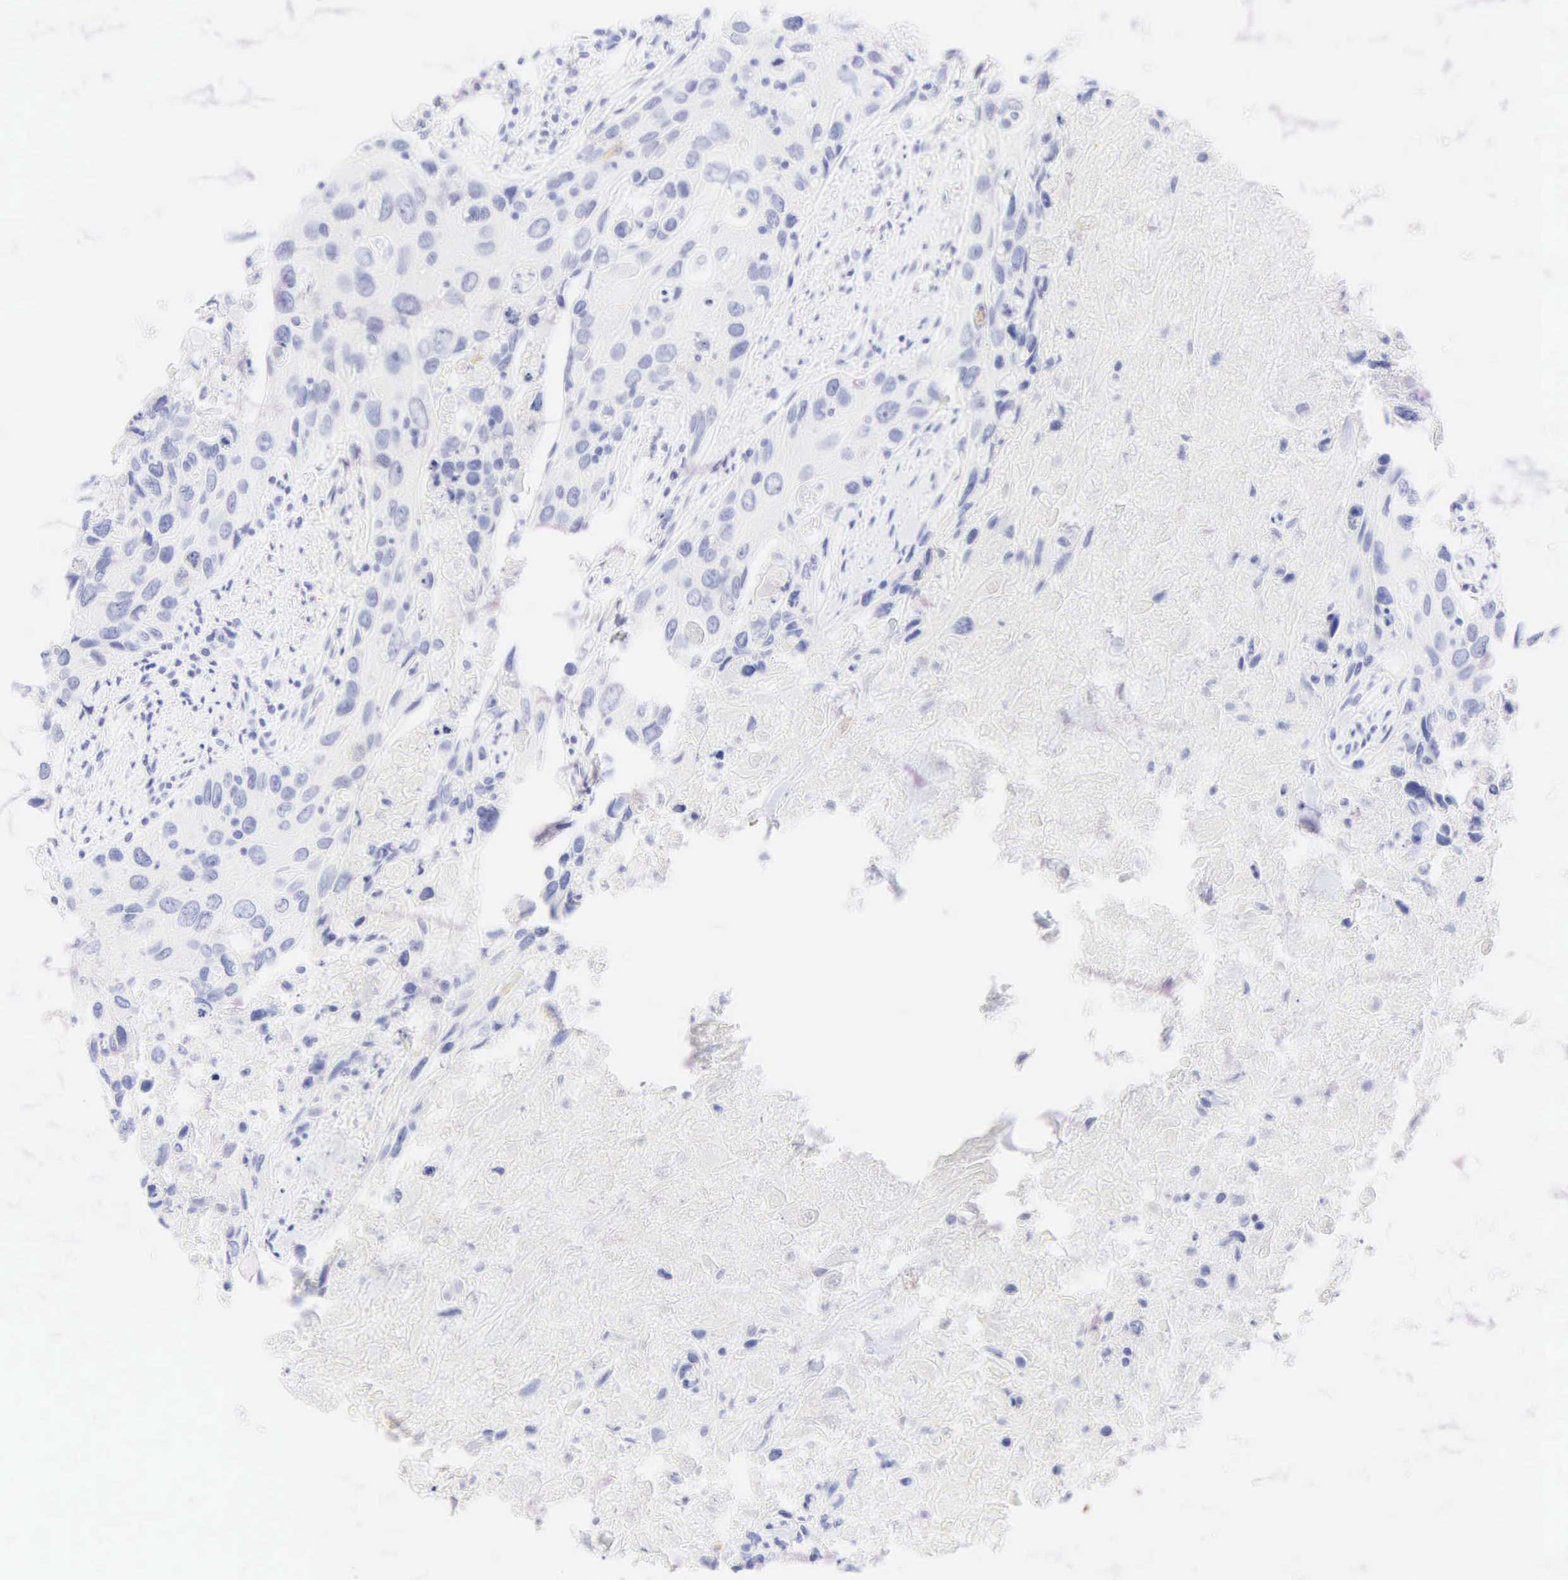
{"staining": {"intensity": "negative", "quantity": "none", "location": "none"}, "tissue": "urothelial cancer", "cell_type": "Tumor cells", "image_type": "cancer", "snomed": [{"axis": "morphology", "description": "Urothelial carcinoma, High grade"}, {"axis": "topography", "description": "Urinary bladder"}], "caption": "Immunohistochemistry histopathology image of neoplastic tissue: human high-grade urothelial carcinoma stained with DAB exhibits no significant protein positivity in tumor cells. (Immunohistochemistry, brightfield microscopy, high magnification).", "gene": "KRT20", "patient": {"sex": "male", "age": 71}}